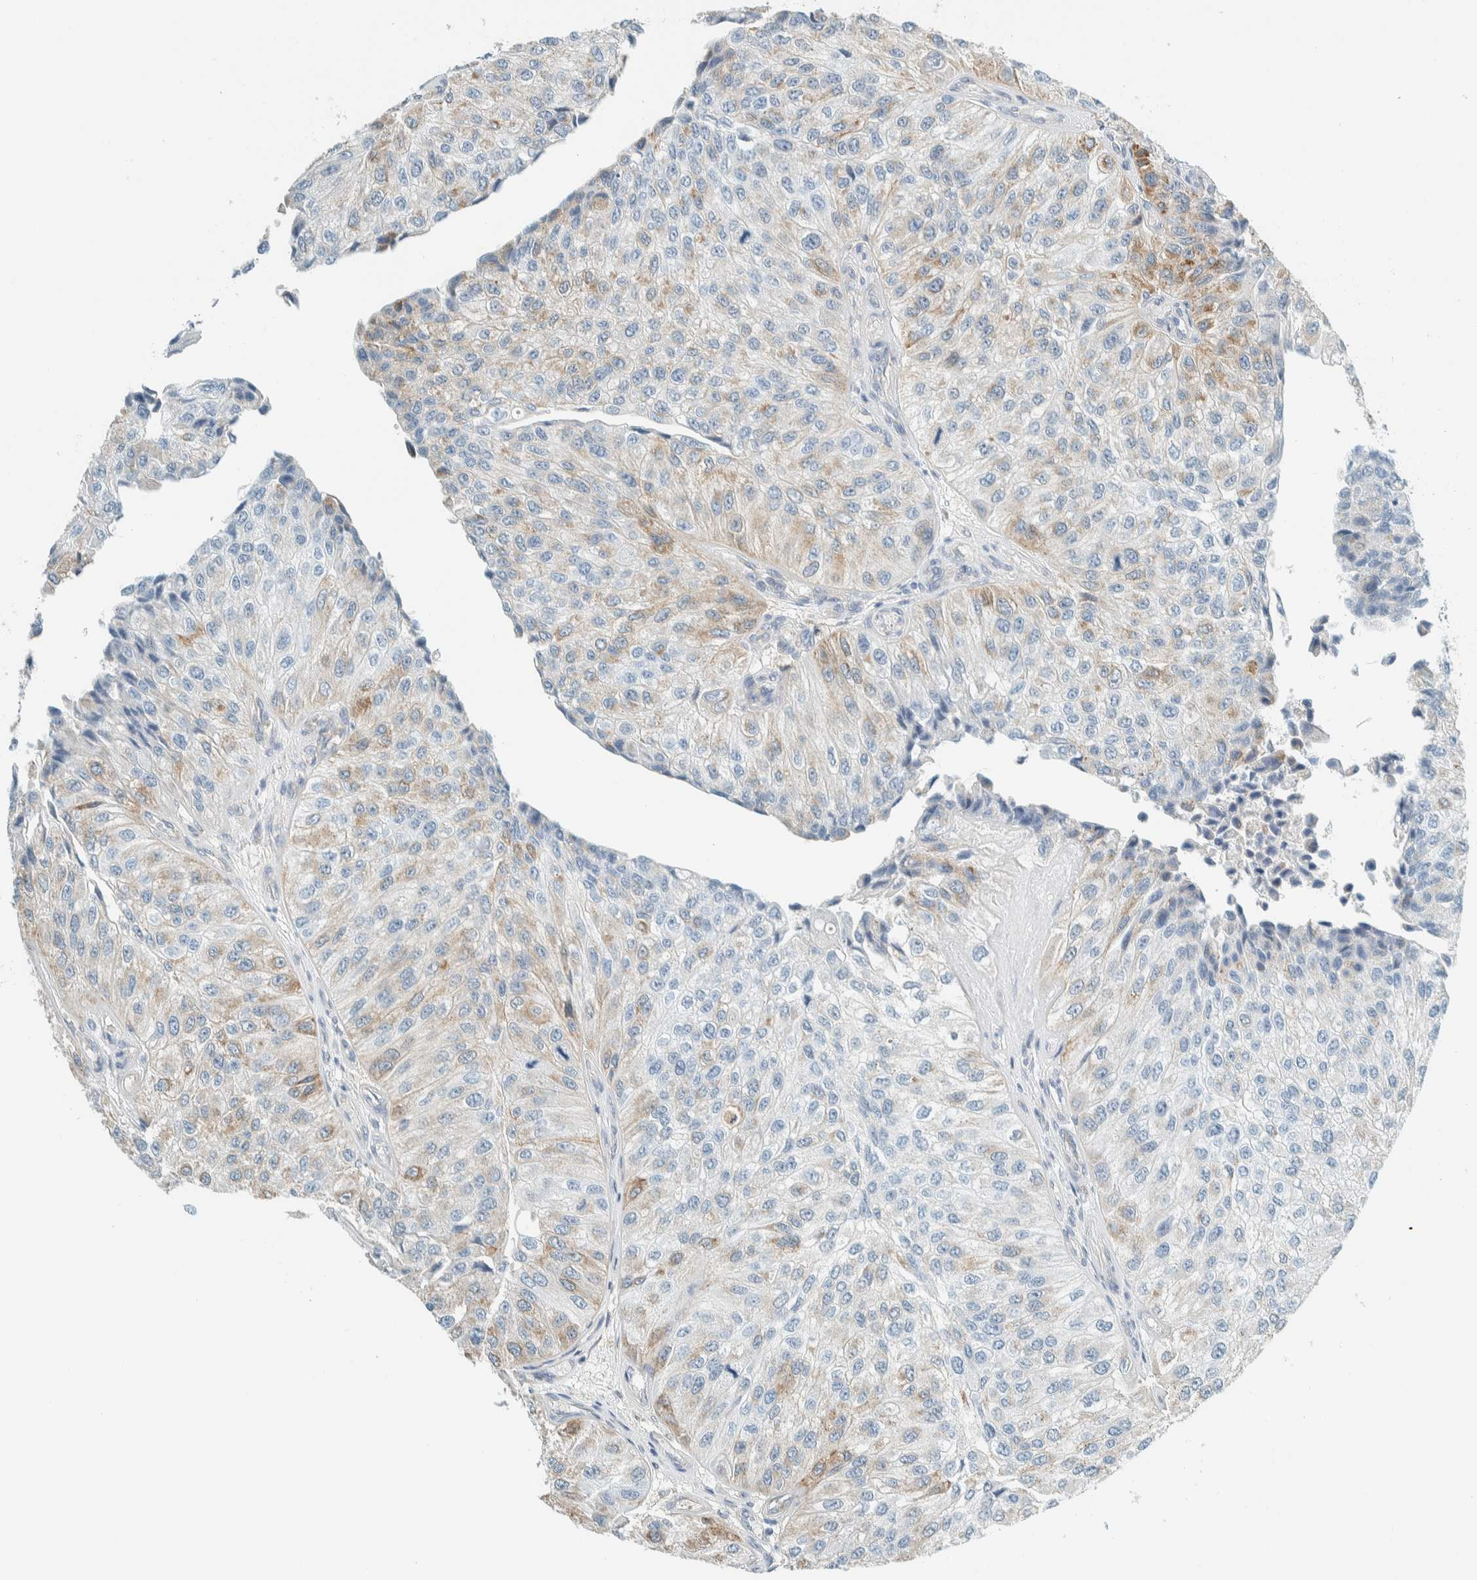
{"staining": {"intensity": "weak", "quantity": "<25%", "location": "cytoplasmic/membranous"}, "tissue": "urothelial cancer", "cell_type": "Tumor cells", "image_type": "cancer", "snomed": [{"axis": "morphology", "description": "Urothelial carcinoma, High grade"}, {"axis": "topography", "description": "Kidney"}, {"axis": "topography", "description": "Urinary bladder"}], "caption": "Tumor cells are negative for protein expression in human urothelial cancer.", "gene": "ALDH7A1", "patient": {"sex": "male", "age": 77}}